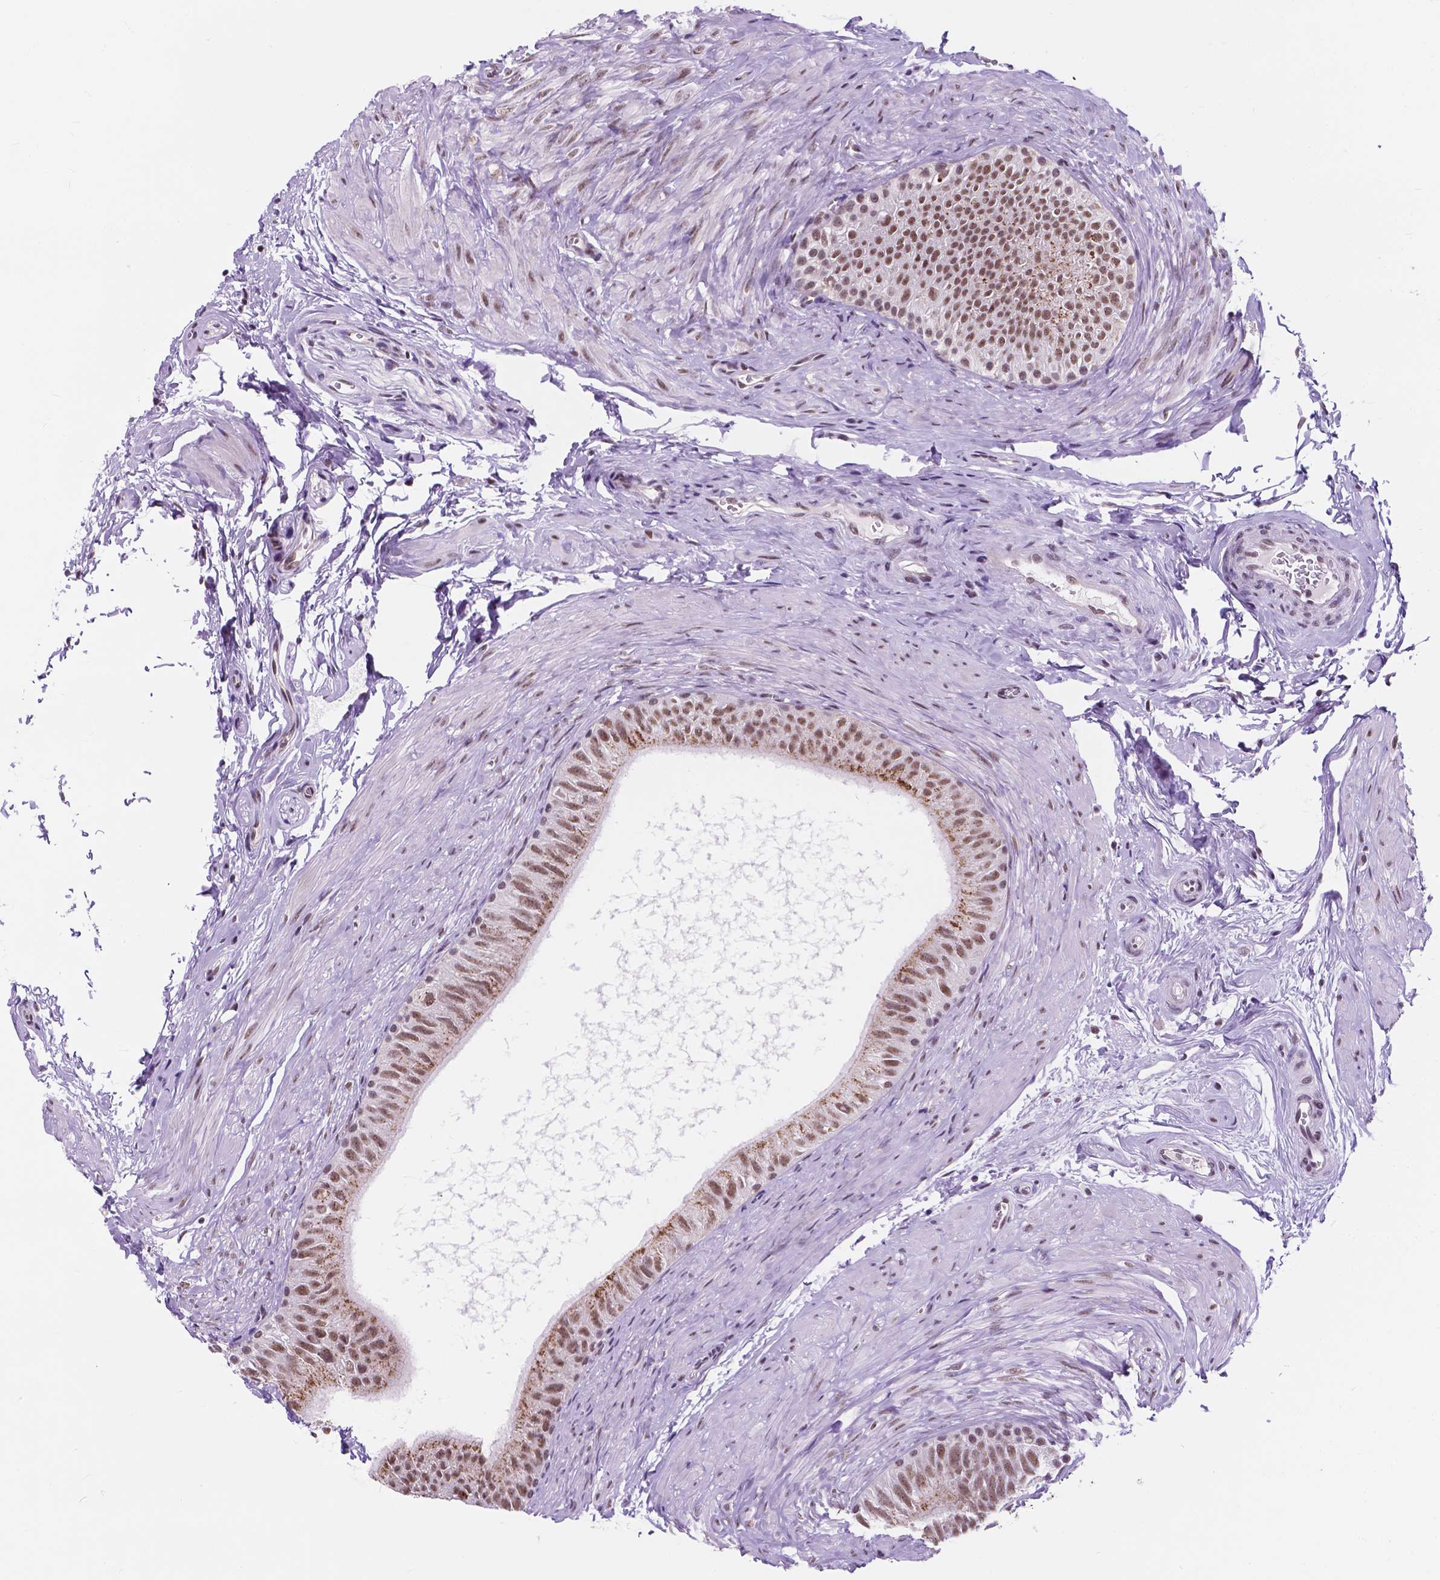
{"staining": {"intensity": "moderate", "quantity": ">75%", "location": "cytoplasmic/membranous,nuclear"}, "tissue": "epididymis", "cell_type": "Glandular cells", "image_type": "normal", "snomed": [{"axis": "morphology", "description": "Normal tissue, NOS"}, {"axis": "topography", "description": "Epididymis"}], "caption": "Immunohistochemical staining of benign epididymis demonstrates moderate cytoplasmic/membranous,nuclear protein staining in about >75% of glandular cells.", "gene": "BCAS2", "patient": {"sex": "male", "age": 36}}